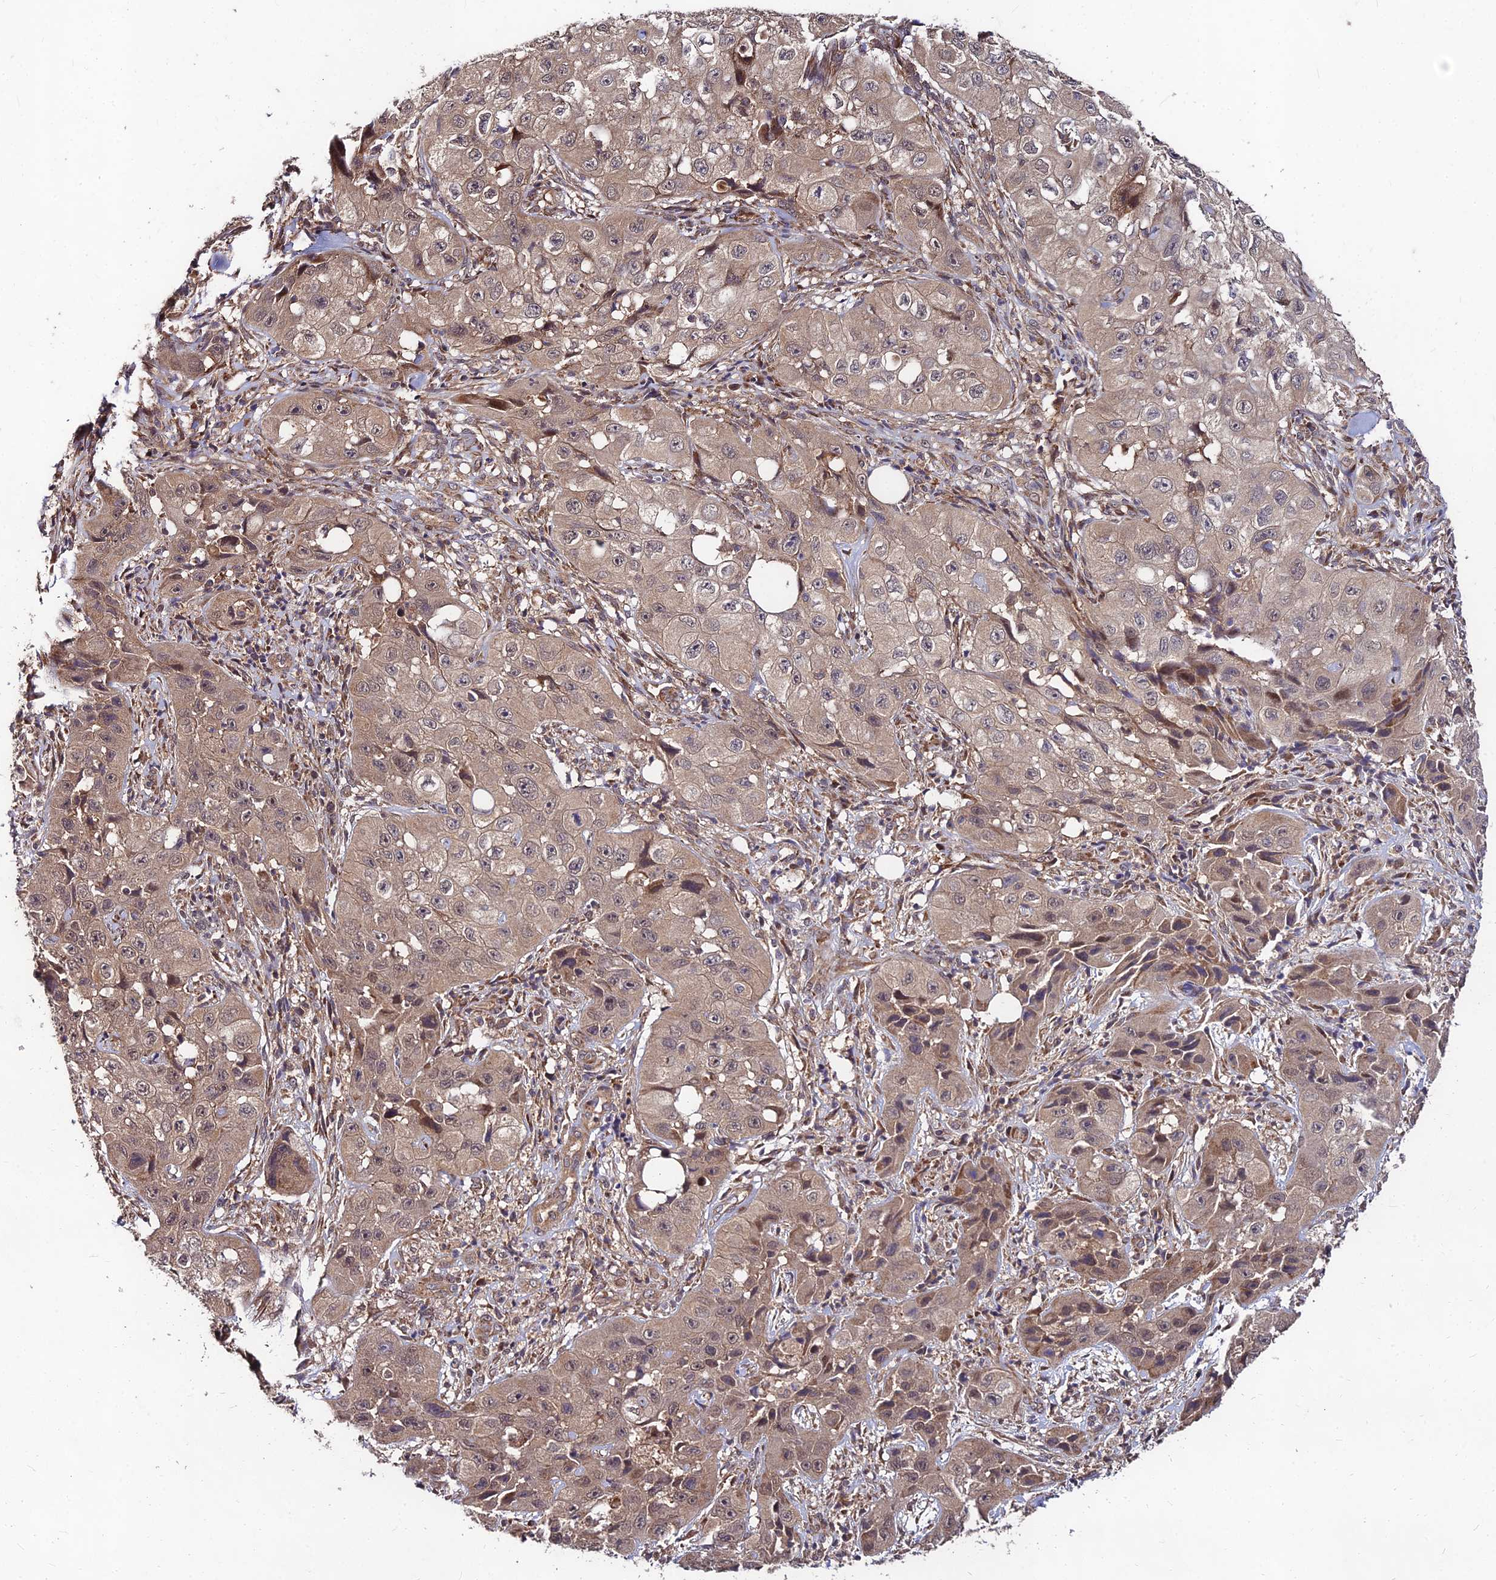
{"staining": {"intensity": "weak", "quantity": "25%-75%", "location": "cytoplasmic/membranous,nuclear"}, "tissue": "skin cancer", "cell_type": "Tumor cells", "image_type": "cancer", "snomed": [{"axis": "morphology", "description": "Squamous cell carcinoma, NOS"}, {"axis": "topography", "description": "Skin"}, {"axis": "topography", "description": "Subcutis"}], "caption": "Squamous cell carcinoma (skin) stained with DAB immunohistochemistry (IHC) displays low levels of weak cytoplasmic/membranous and nuclear positivity in about 25%-75% of tumor cells.", "gene": "MKKS", "patient": {"sex": "male", "age": 73}}